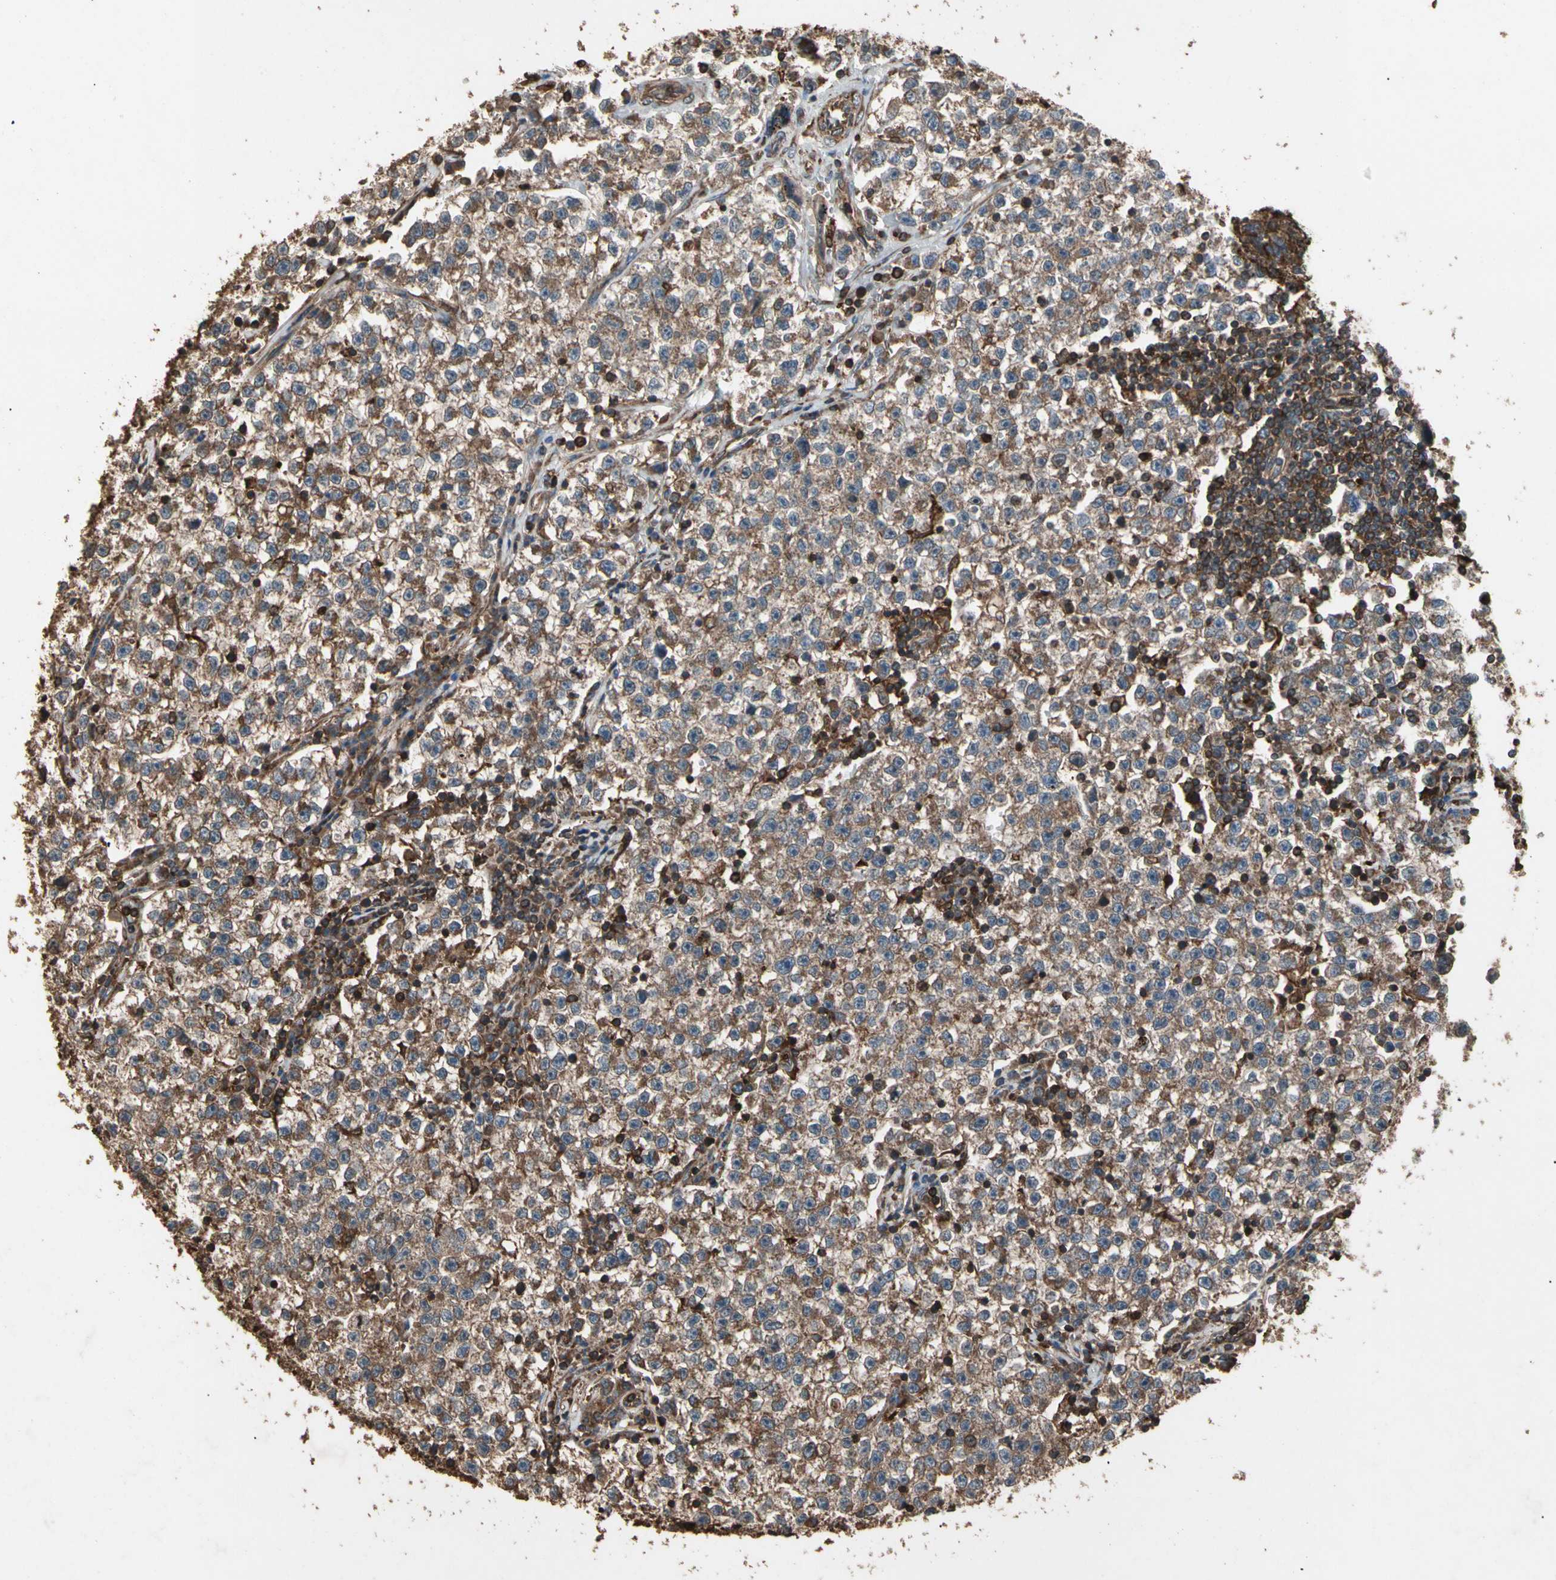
{"staining": {"intensity": "moderate", "quantity": ">75%", "location": "cytoplasmic/membranous"}, "tissue": "testis cancer", "cell_type": "Tumor cells", "image_type": "cancer", "snomed": [{"axis": "morphology", "description": "Seminoma, NOS"}, {"axis": "topography", "description": "Testis"}], "caption": "Moderate cytoplasmic/membranous positivity for a protein is present in approximately >75% of tumor cells of testis cancer using immunohistochemistry.", "gene": "AGBL2", "patient": {"sex": "male", "age": 22}}